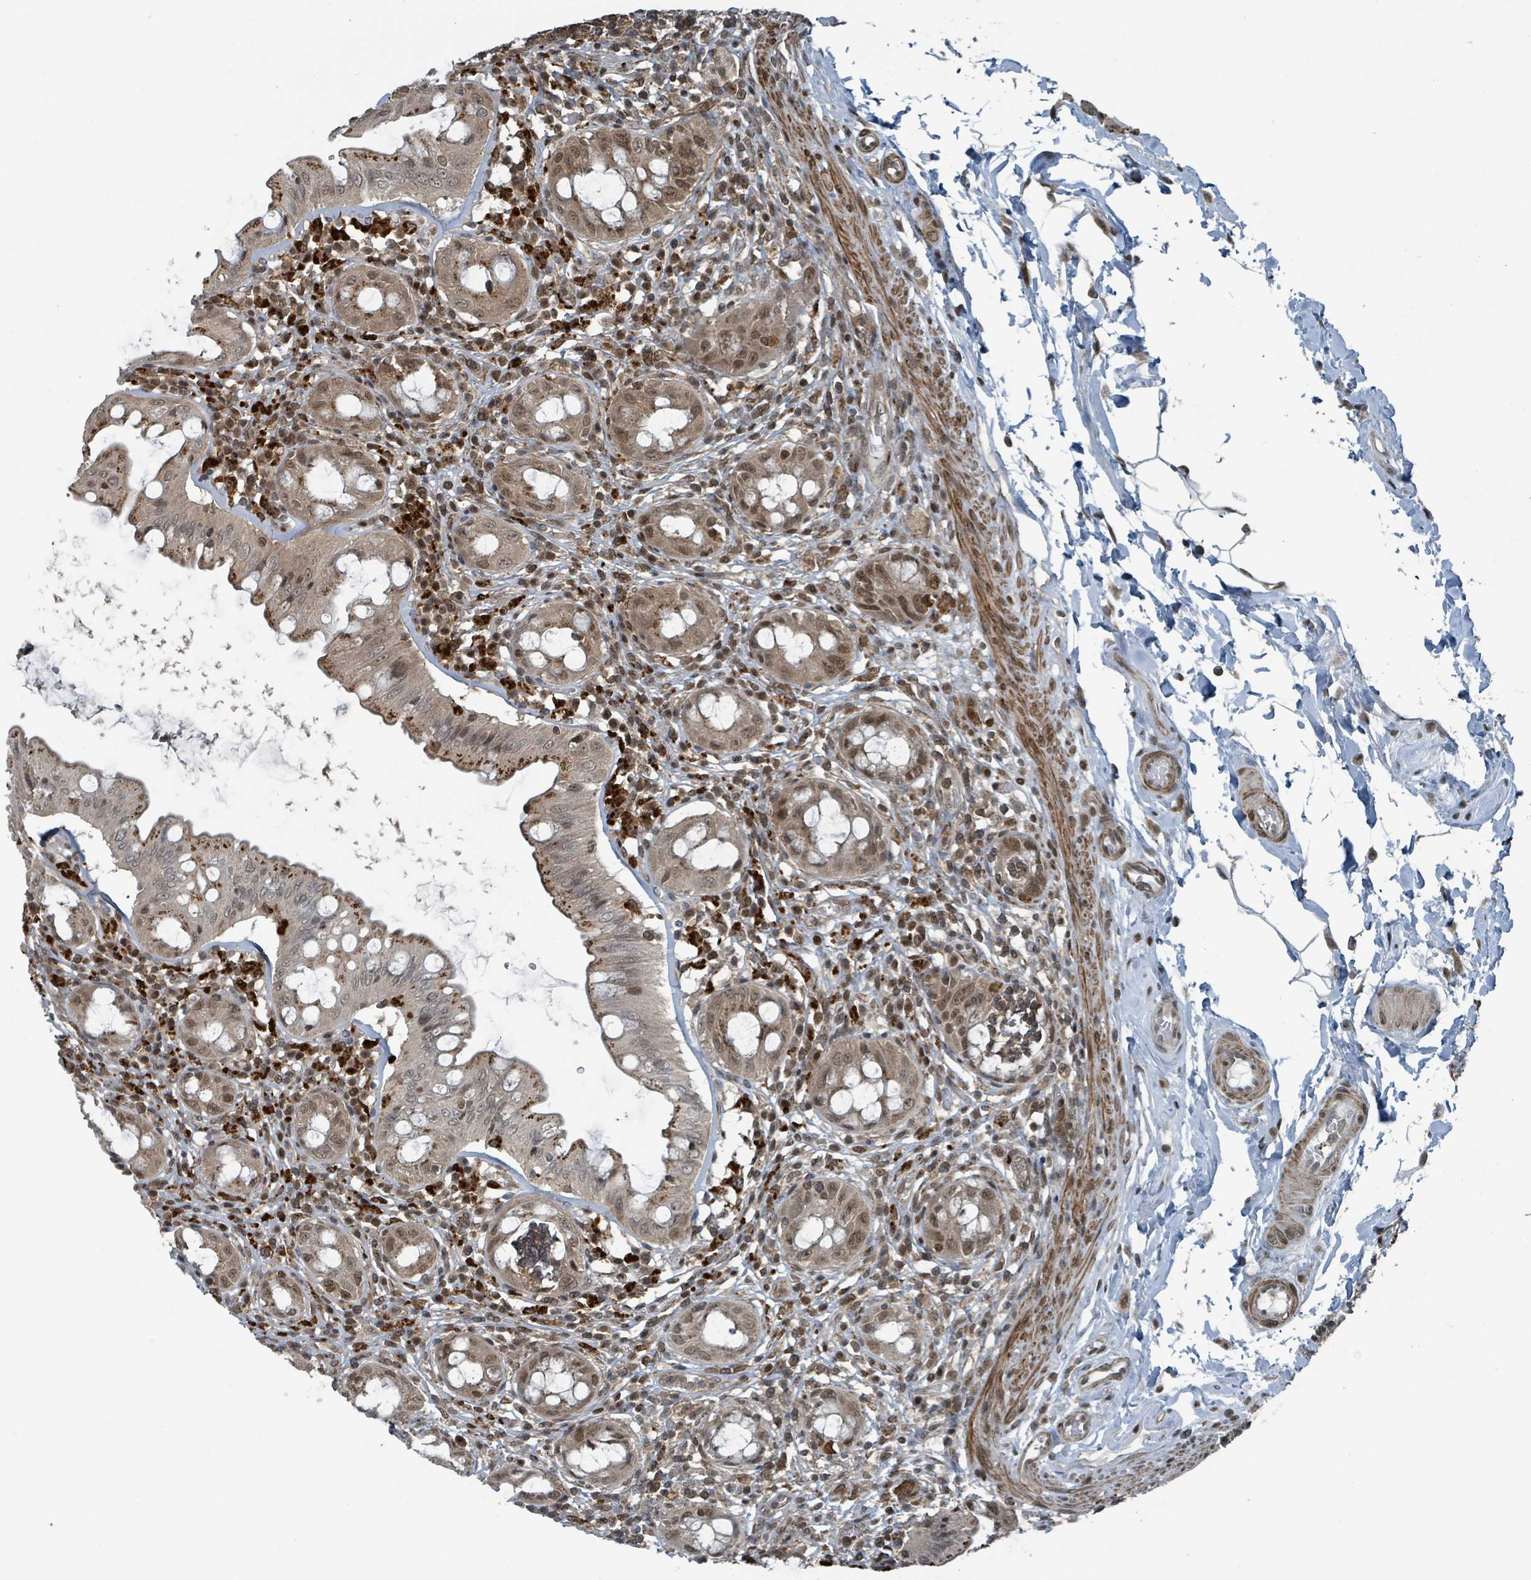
{"staining": {"intensity": "moderate", "quantity": ">75%", "location": "cytoplasmic/membranous,nuclear"}, "tissue": "rectum", "cell_type": "Glandular cells", "image_type": "normal", "snomed": [{"axis": "morphology", "description": "Normal tissue, NOS"}, {"axis": "topography", "description": "Rectum"}], "caption": "Immunohistochemistry image of unremarkable human rectum stained for a protein (brown), which shows medium levels of moderate cytoplasmic/membranous,nuclear positivity in about >75% of glandular cells.", "gene": "PHIP", "patient": {"sex": "female", "age": 57}}